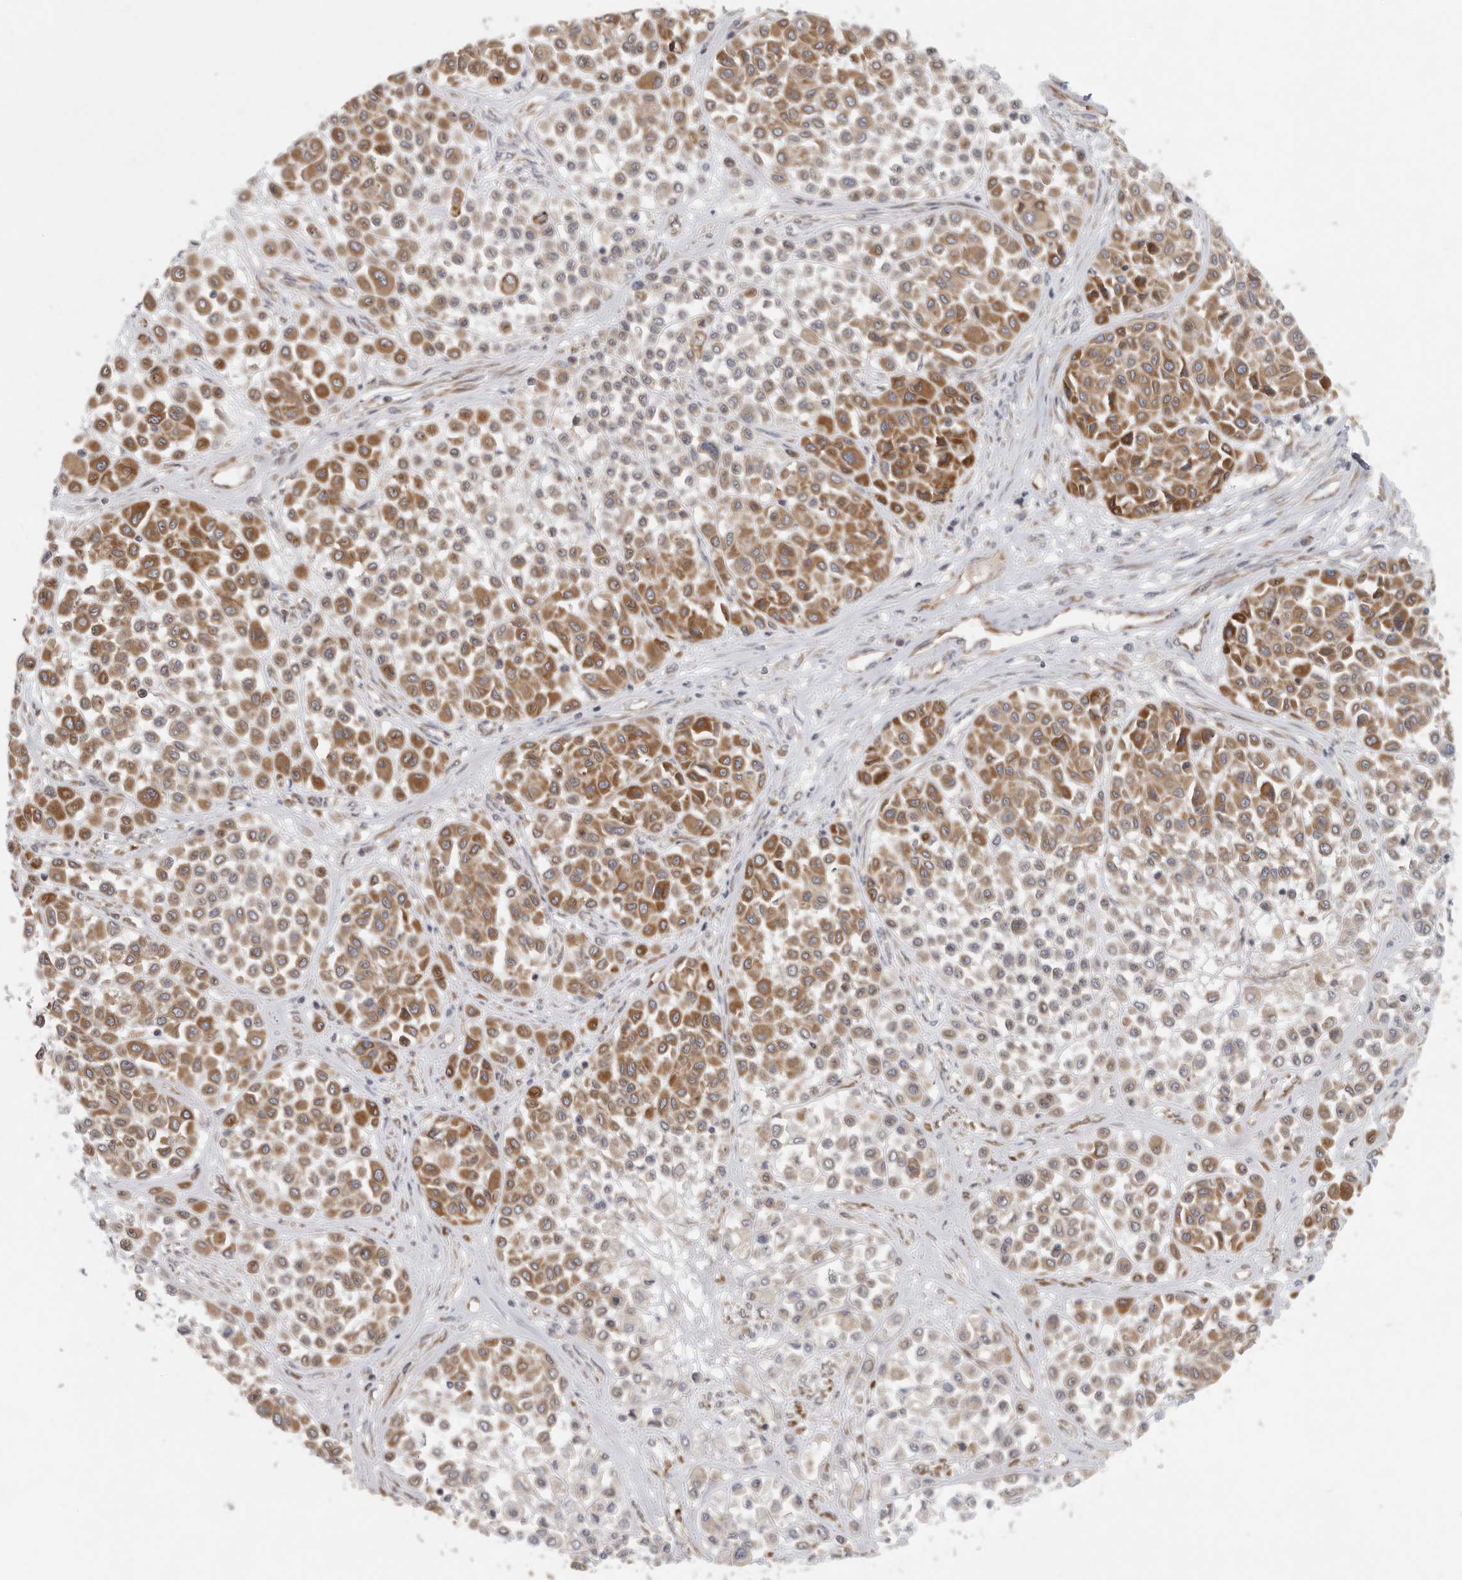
{"staining": {"intensity": "moderate", "quantity": ">75%", "location": "cytoplasmic/membranous"}, "tissue": "melanoma", "cell_type": "Tumor cells", "image_type": "cancer", "snomed": [{"axis": "morphology", "description": "Malignant melanoma, Metastatic site"}, {"axis": "topography", "description": "Soft tissue"}], "caption": "Melanoma stained with IHC demonstrates moderate cytoplasmic/membranous positivity in about >75% of tumor cells.", "gene": "BCAP29", "patient": {"sex": "male", "age": 41}}